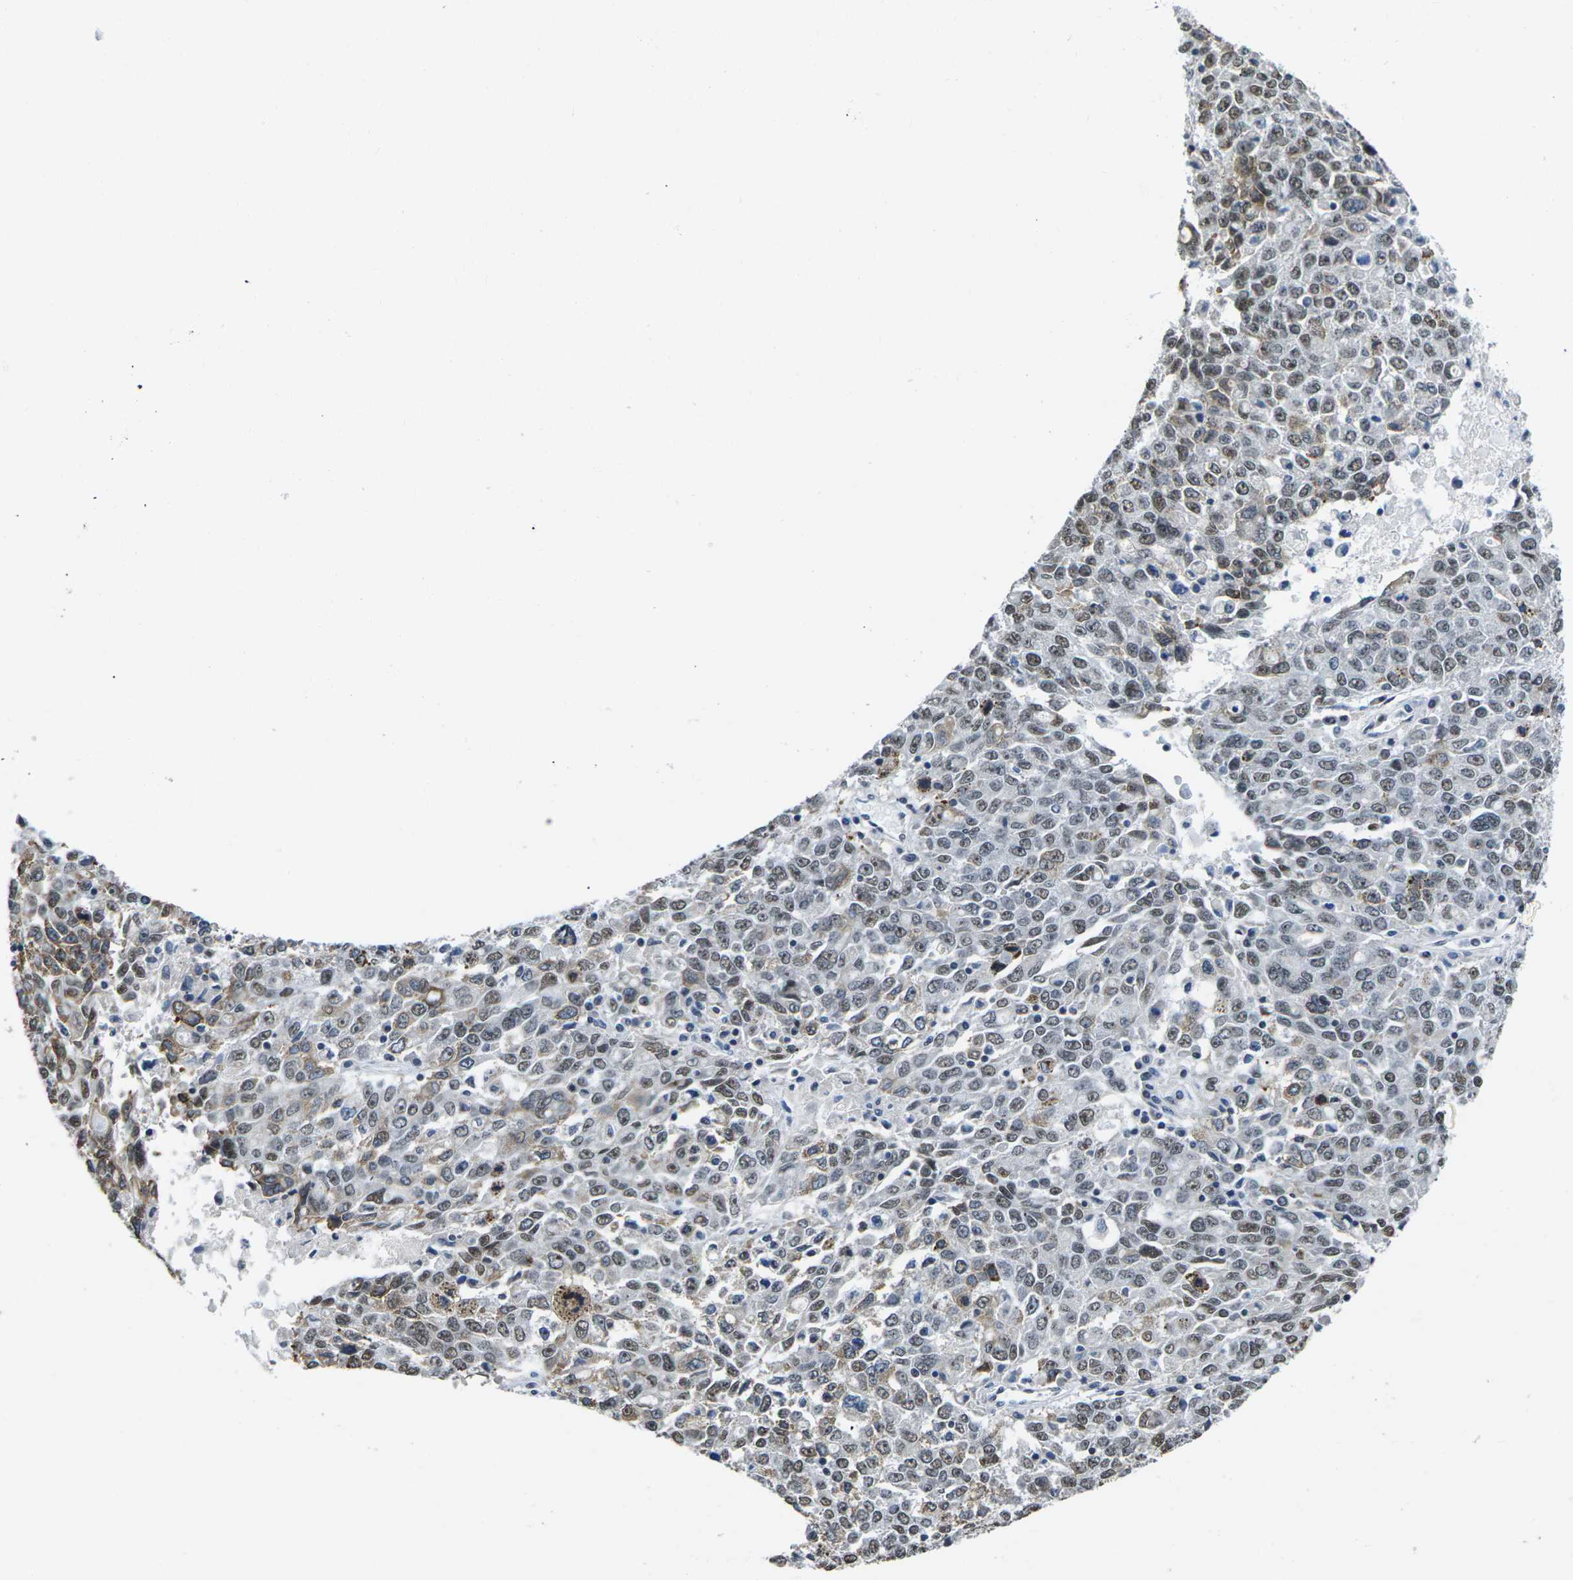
{"staining": {"intensity": "moderate", "quantity": ">75%", "location": "nuclear"}, "tissue": "ovarian cancer", "cell_type": "Tumor cells", "image_type": "cancer", "snomed": [{"axis": "morphology", "description": "Carcinoma, endometroid"}, {"axis": "topography", "description": "Ovary"}], "caption": "Ovarian cancer stained with a protein marker shows moderate staining in tumor cells.", "gene": "NSRP1", "patient": {"sex": "female", "age": 62}}